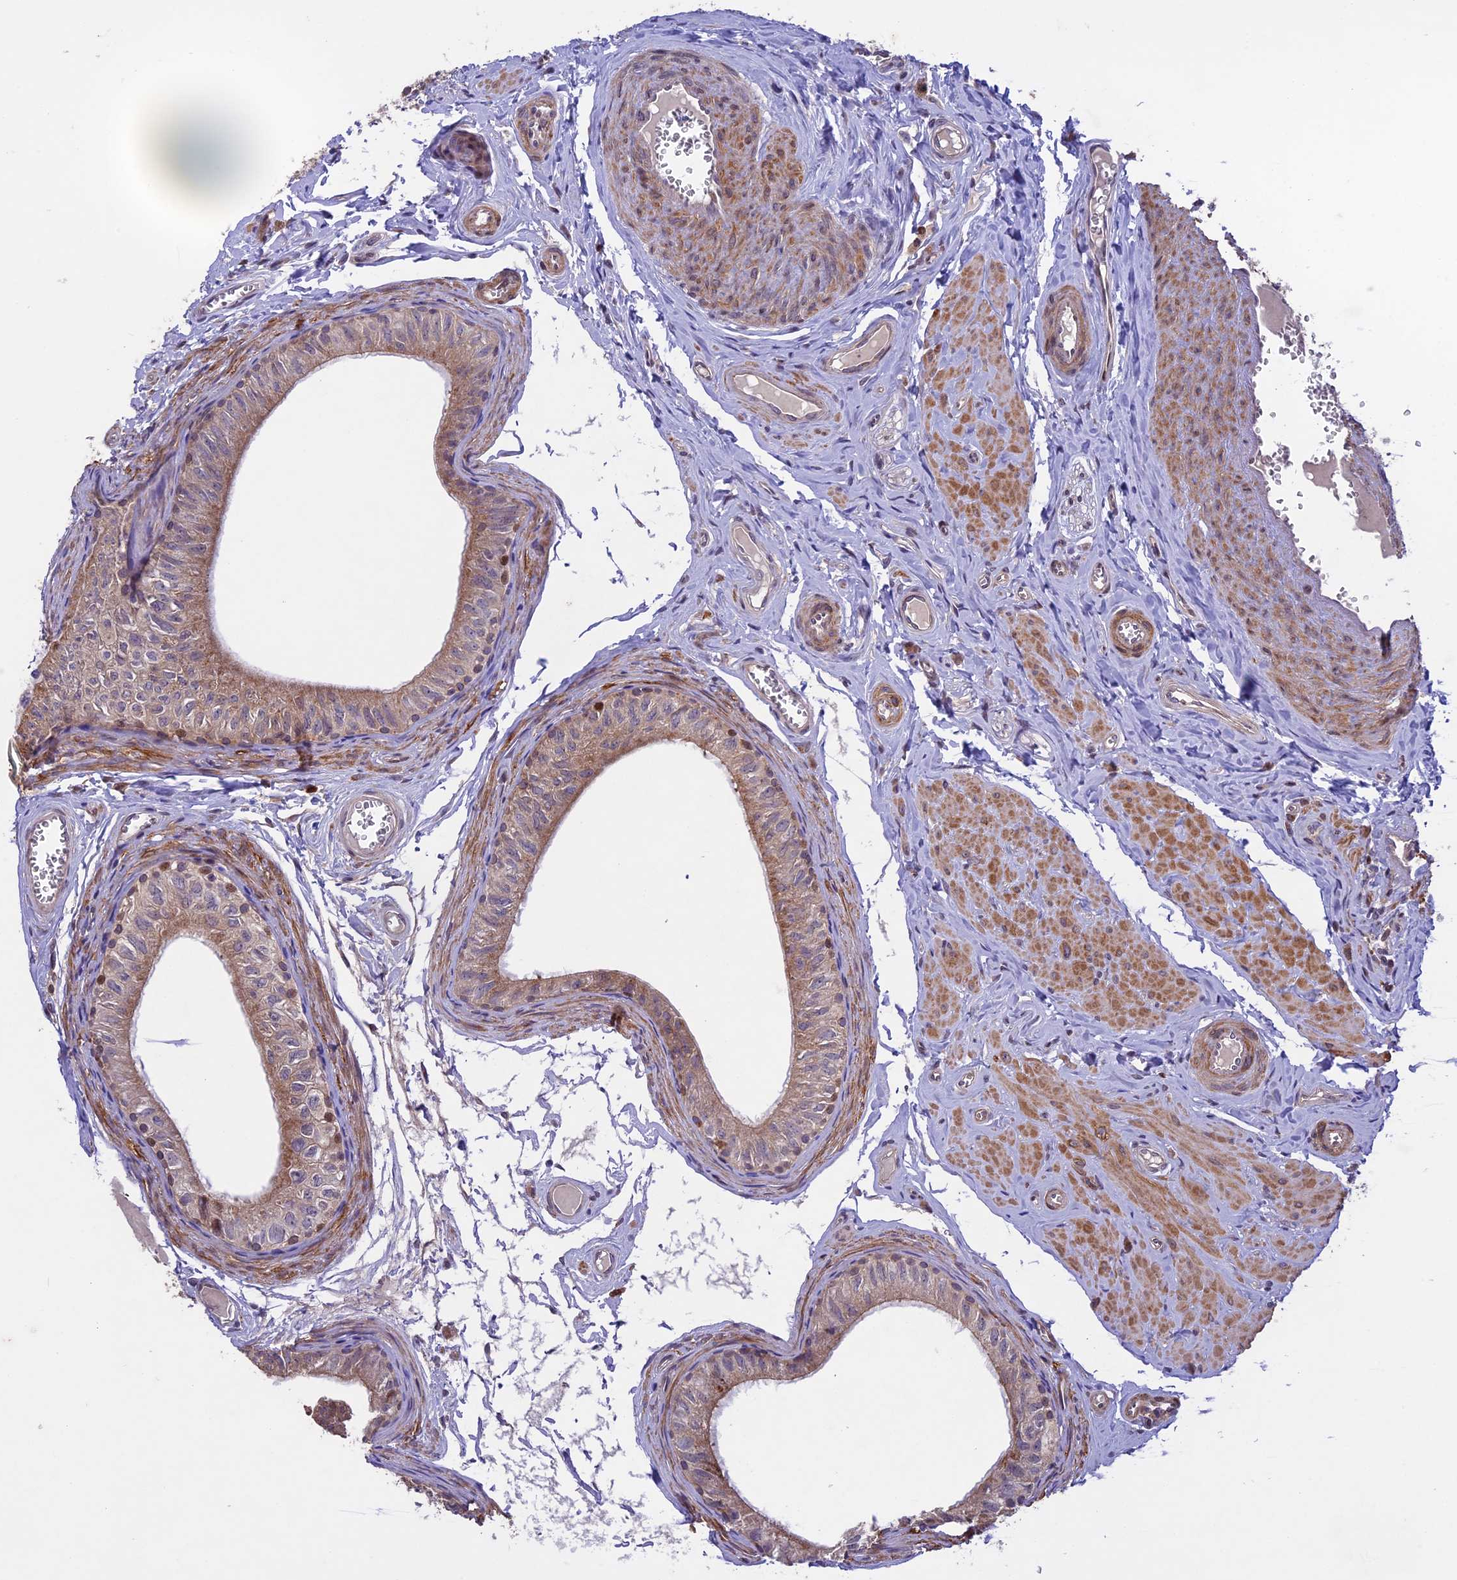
{"staining": {"intensity": "moderate", "quantity": "25%-75%", "location": "cytoplasmic/membranous"}, "tissue": "epididymis", "cell_type": "Glandular cells", "image_type": "normal", "snomed": [{"axis": "morphology", "description": "Normal tissue, NOS"}, {"axis": "topography", "description": "Epididymis"}], "caption": "Immunohistochemical staining of unremarkable epididymis shows medium levels of moderate cytoplasmic/membranous staining in about 25%-75% of glandular cells.", "gene": "MAN2C1", "patient": {"sex": "male", "age": 42}}